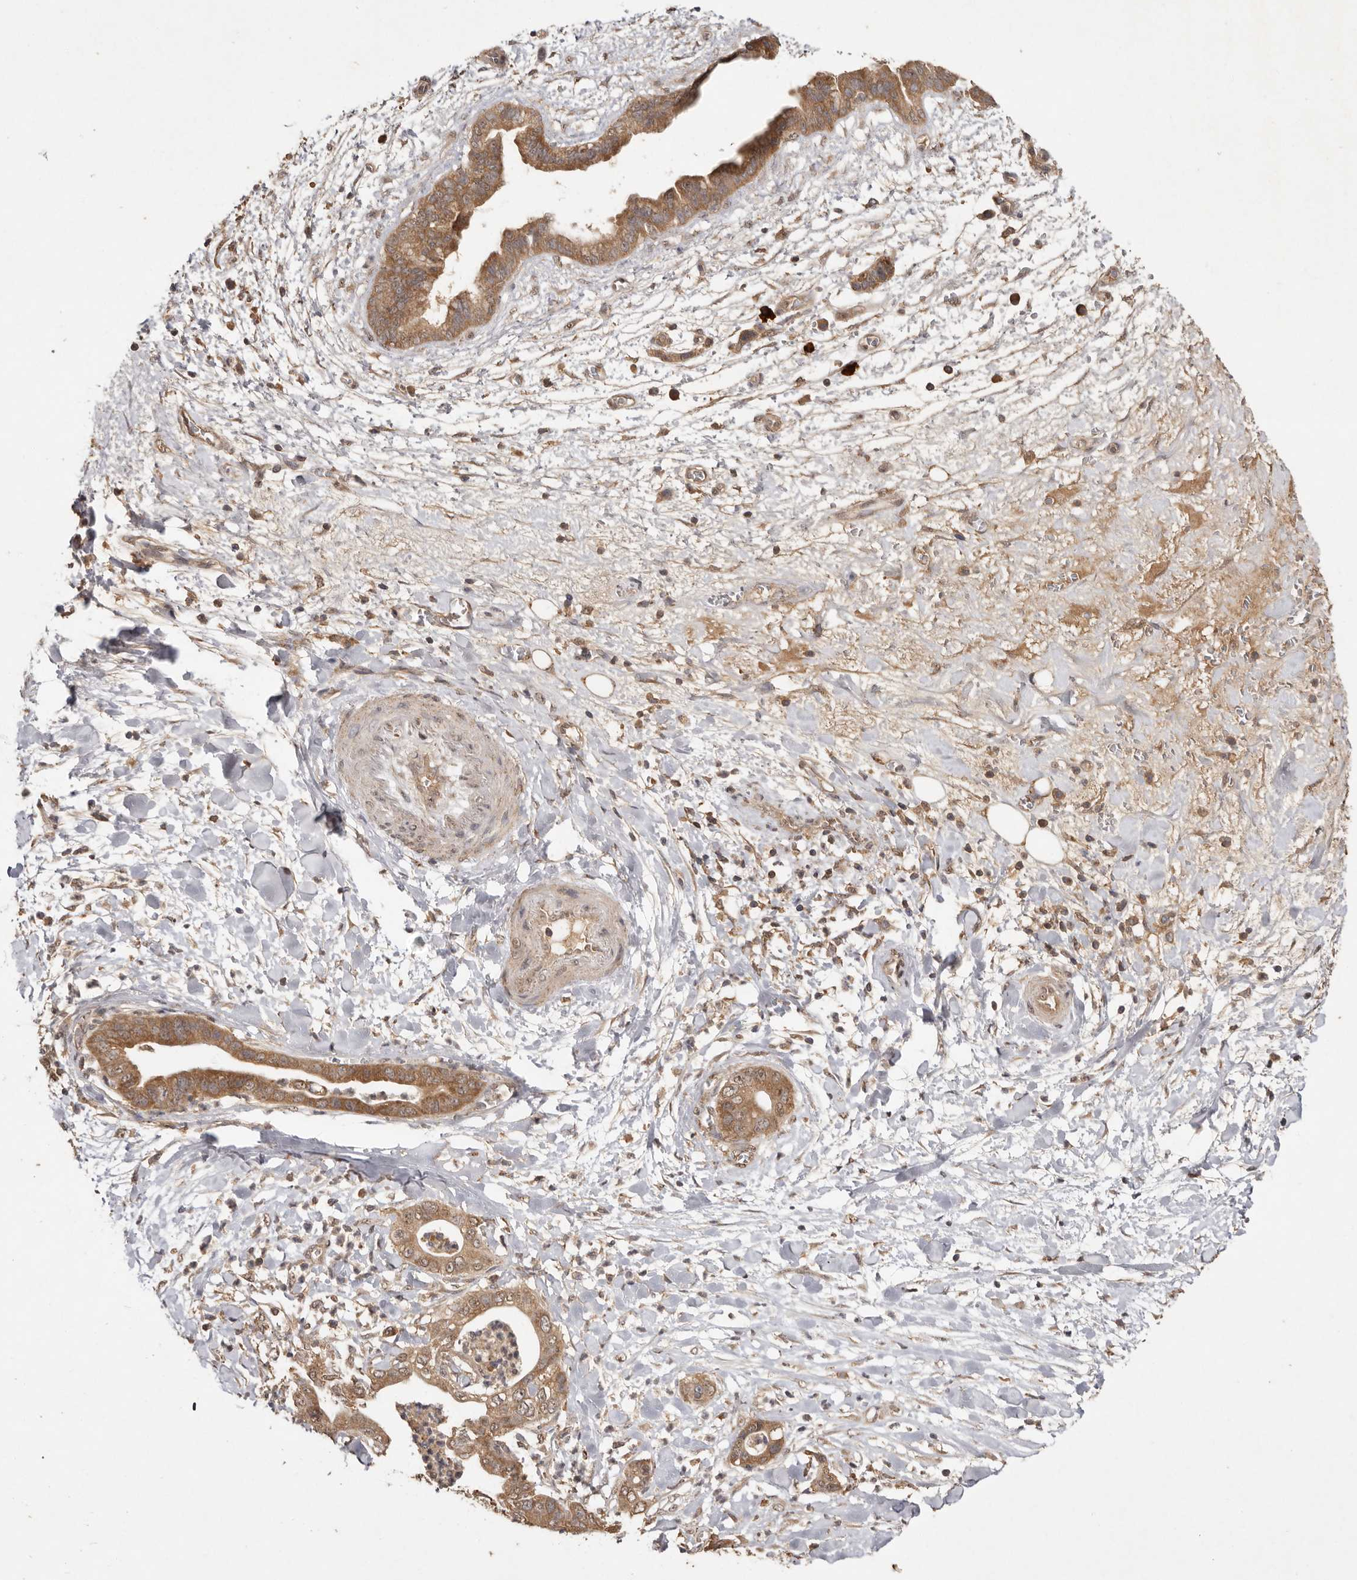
{"staining": {"intensity": "moderate", "quantity": ">75%", "location": "cytoplasmic/membranous"}, "tissue": "pancreatic cancer", "cell_type": "Tumor cells", "image_type": "cancer", "snomed": [{"axis": "morphology", "description": "Adenocarcinoma, NOS"}, {"axis": "topography", "description": "Pancreas"}], "caption": "Pancreatic cancer (adenocarcinoma) tissue exhibits moderate cytoplasmic/membranous staining in approximately >75% of tumor cells, visualized by immunohistochemistry.", "gene": "RWDD1", "patient": {"sex": "female", "age": 78}}